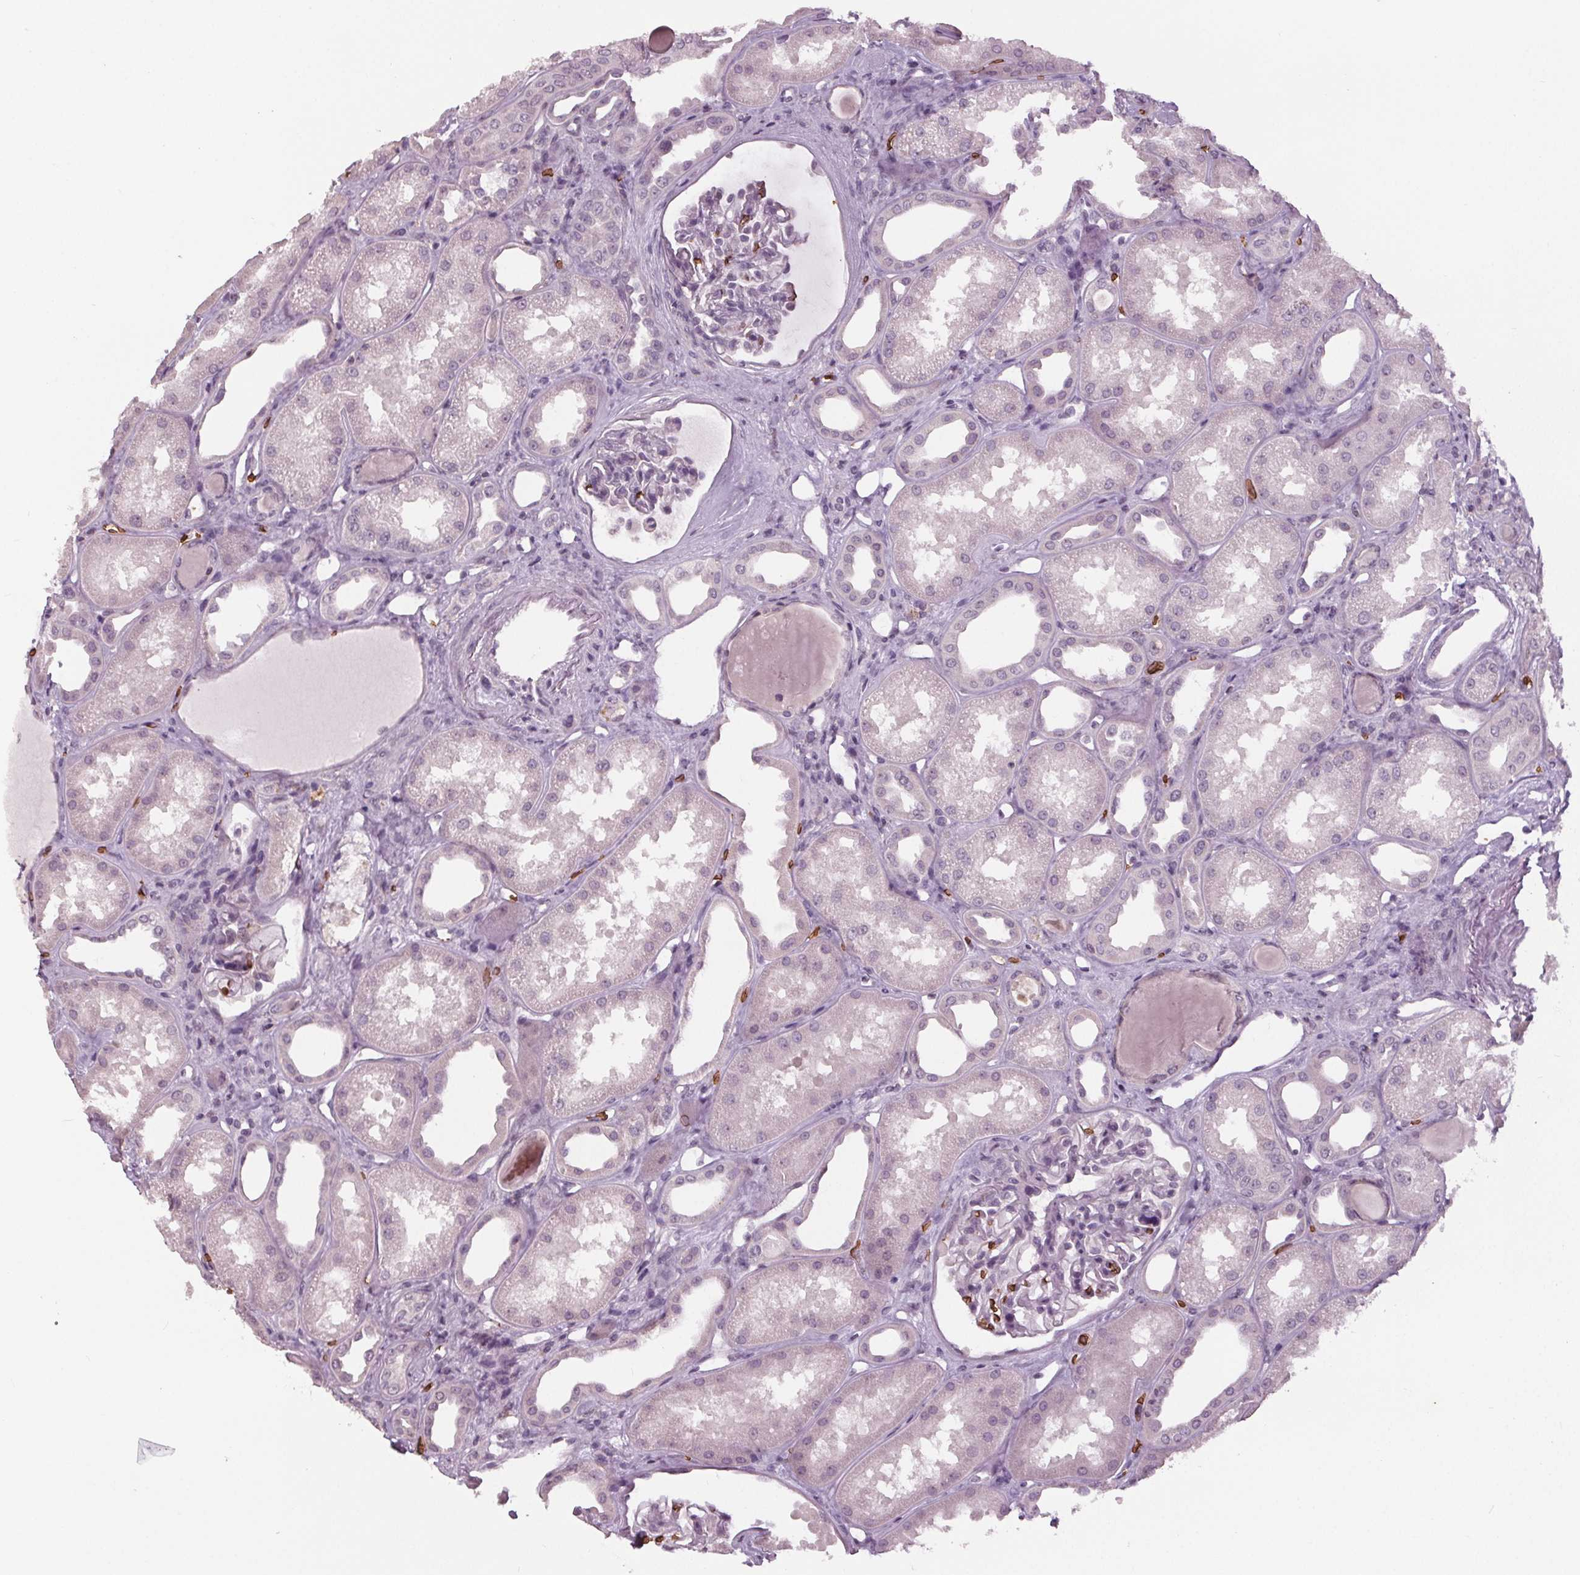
{"staining": {"intensity": "negative", "quantity": "none", "location": "none"}, "tissue": "kidney", "cell_type": "Cells in glomeruli", "image_type": "normal", "snomed": [{"axis": "morphology", "description": "Normal tissue, NOS"}, {"axis": "topography", "description": "Kidney"}], "caption": "DAB (3,3'-diaminobenzidine) immunohistochemical staining of unremarkable human kidney reveals no significant staining in cells in glomeruli. (DAB (3,3'-diaminobenzidine) IHC visualized using brightfield microscopy, high magnification).", "gene": "SLC4A1", "patient": {"sex": "male", "age": 61}}